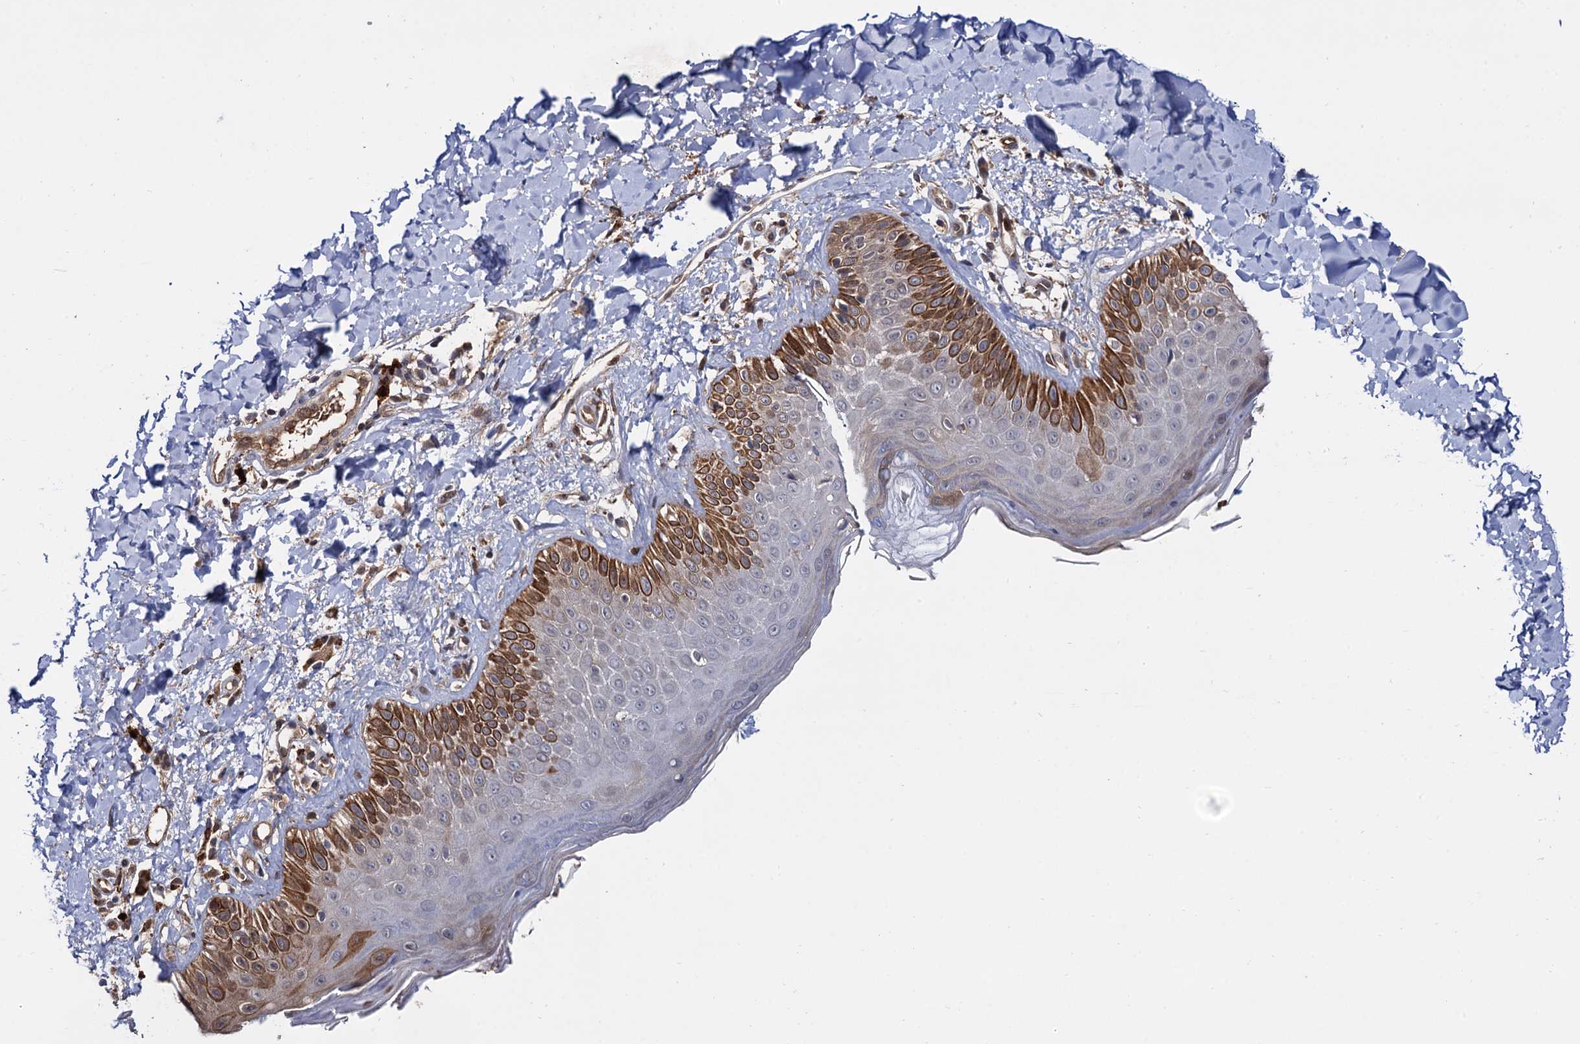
{"staining": {"intensity": "moderate", "quantity": ">75%", "location": "cytoplasmic/membranous"}, "tissue": "skin", "cell_type": "Fibroblasts", "image_type": "normal", "snomed": [{"axis": "morphology", "description": "Normal tissue, NOS"}, {"axis": "topography", "description": "Skin"}], "caption": "An IHC image of unremarkable tissue is shown. Protein staining in brown shows moderate cytoplasmic/membranous positivity in skin within fibroblasts.", "gene": "SELENOP", "patient": {"sex": "male", "age": 52}}